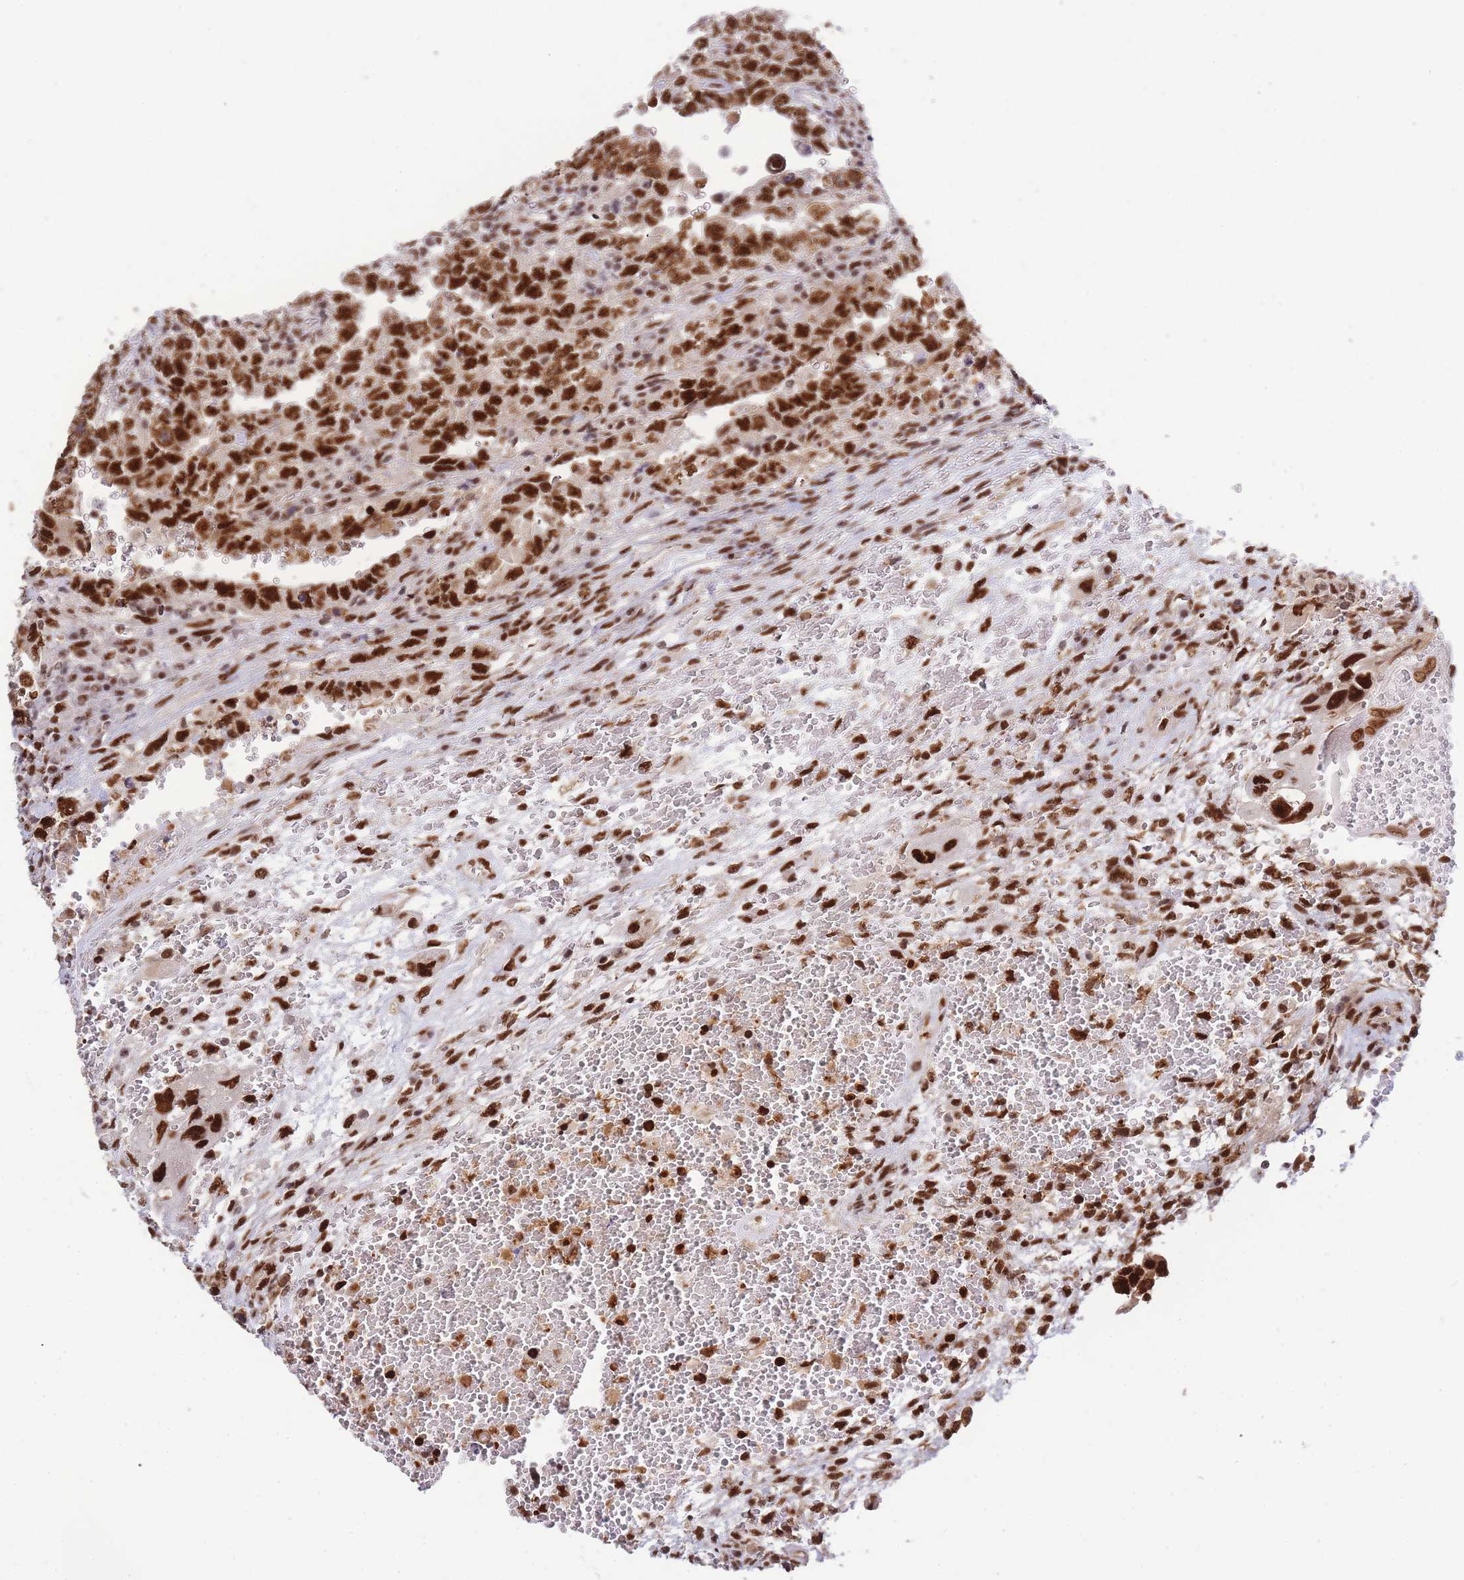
{"staining": {"intensity": "strong", "quantity": ">75%", "location": "nuclear"}, "tissue": "testis cancer", "cell_type": "Tumor cells", "image_type": "cancer", "snomed": [{"axis": "morphology", "description": "Carcinoma, Embryonal, NOS"}, {"axis": "topography", "description": "Testis"}], "caption": "Embryonal carcinoma (testis) tissue shows strong nuclear expression in about >75% of tumor cells (IHC, brightfield microscopy, high magnification).", "gene": "PRKDC", "patient": {"sex": "male", "age": 26}}